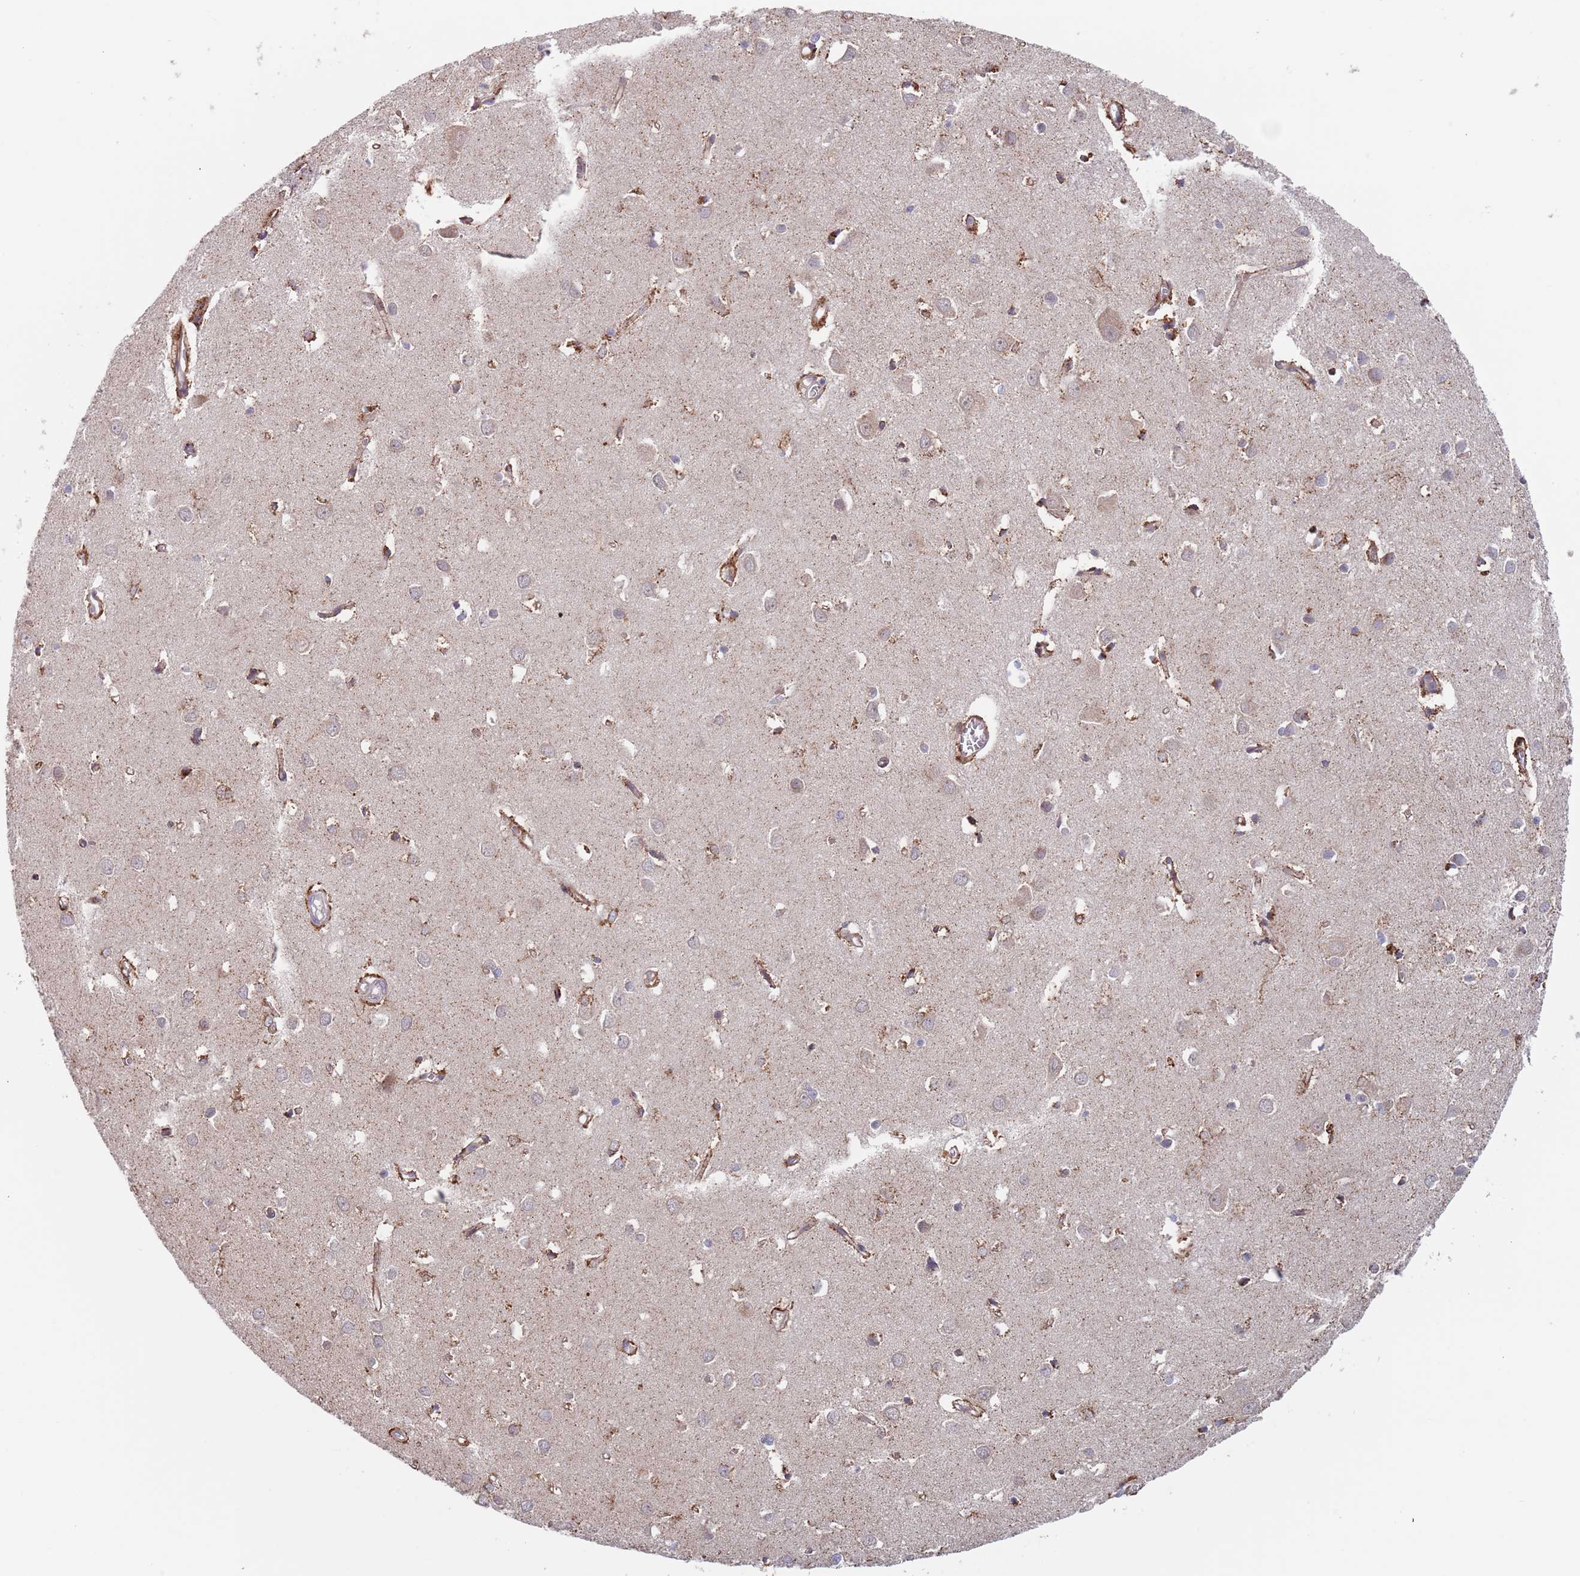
{"staining": {"intensity": "moderate", "quantity": ">75%", "location": "cytoplasmic/membranous"}, "tissue": "cerebral cortex", "cell_type": "Endothelial cells", "image_type": "normal", "snomed": [{"axis": "morphology", "description": "Normal tissue, NOS"}, {"axis": "topography", "description": "Cerebral cortex"}], "caption": "Protein analysis of normal cerebral cortex reveals moderate cytoplasmic/membranous positivity in approximately >75% of endothelial cells. The staining is performed using DAB (3,3'-diaminobenzidine) brown chromogen to label protein expression. The nuclei are counter-stained blue using hematoxylin.", "gene": "ZNF140", "patient": {"sex": "female", "age": 64}}